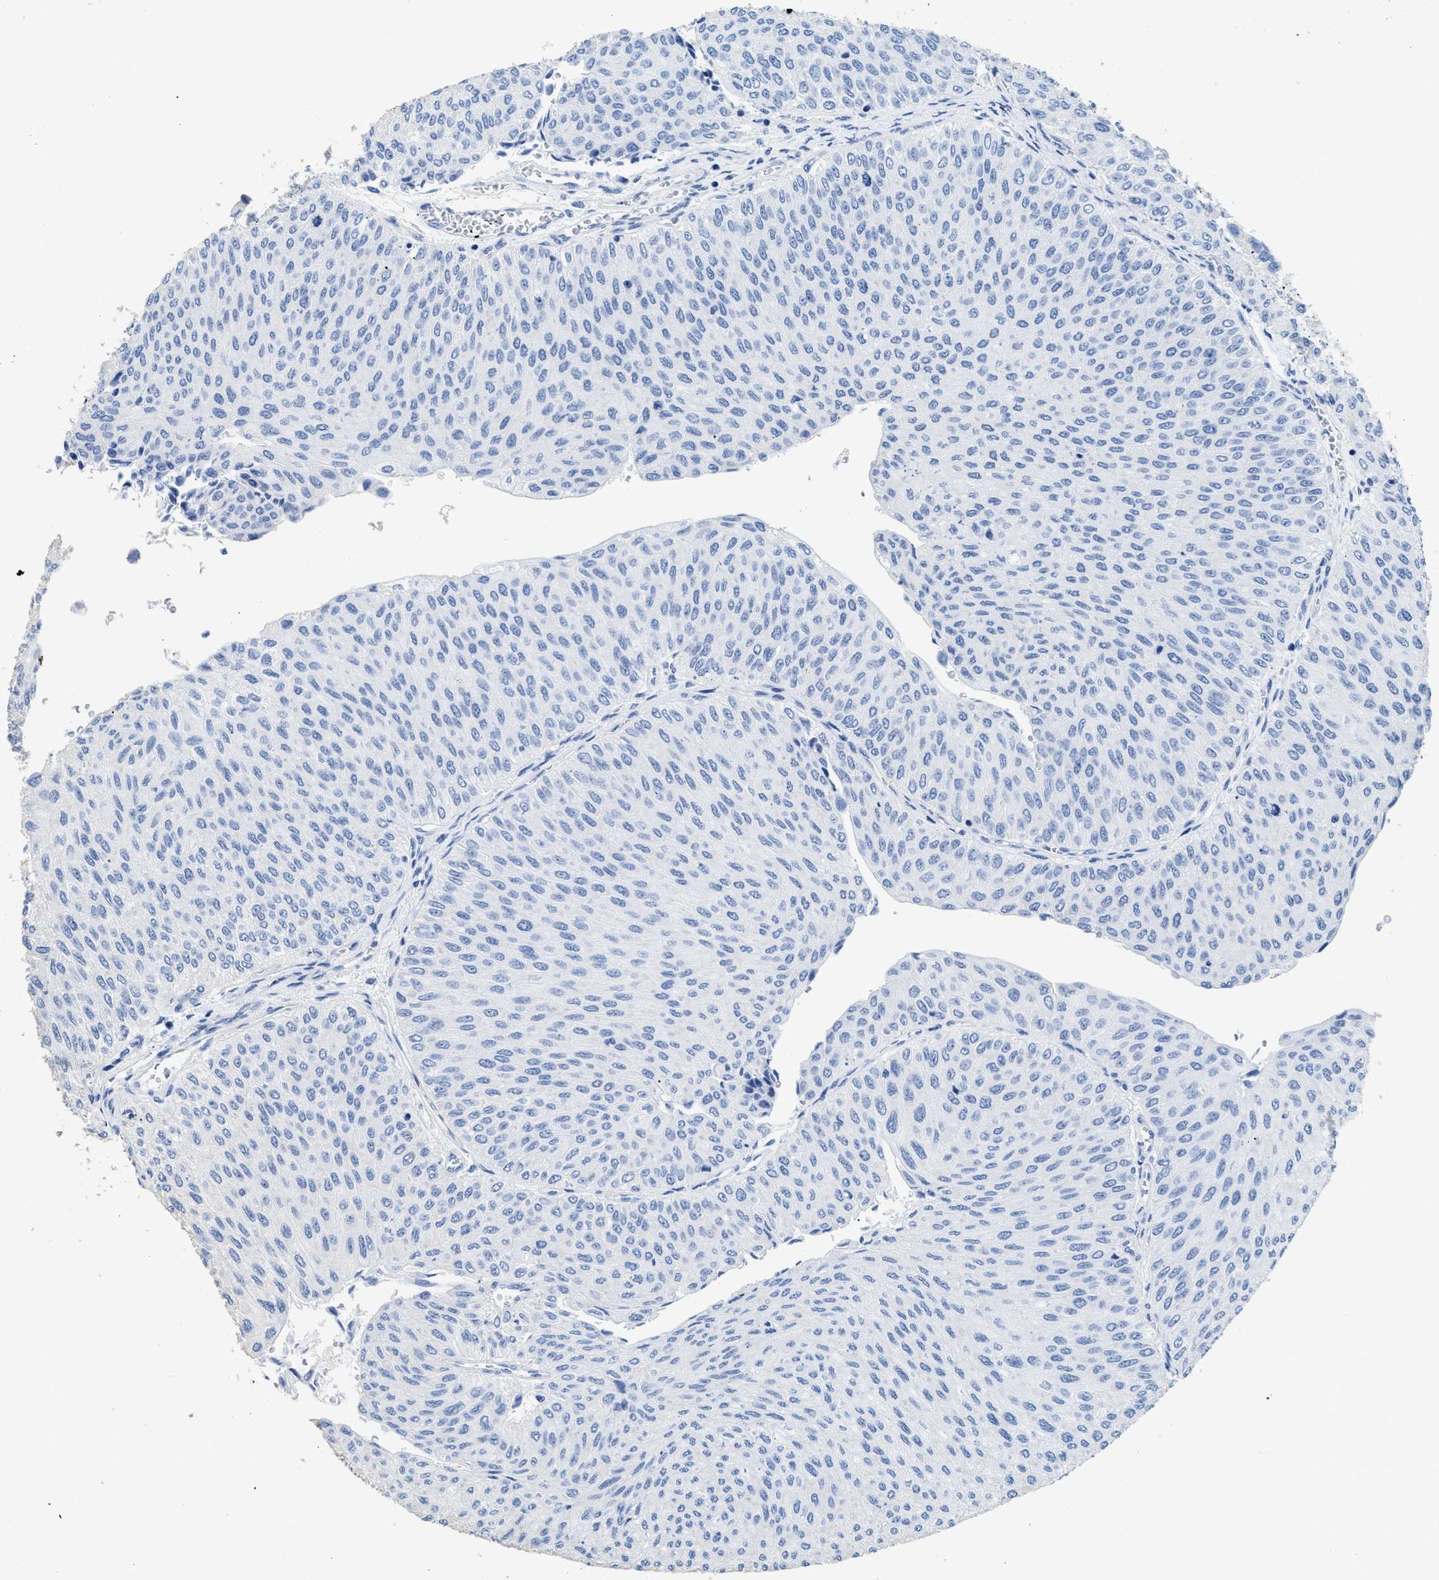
{"staining": {"intensity": "negative", "quantity": "none", "location": "none"}, "tissue": "urothelial cancer", "cell_type": "Tumor cells", "image_type": "cancer", "snomed": [{"axis": "morphology", "description": "Urothelial carcinoma, Low grade"}, {"axis": "topography", "description": "Urinary bladder"}], "caption": "Tumor cells show no significant expression in urothelial carcinoma (low-grade).", "gene": "DLC1", "patient": {"sex": "male", "age": 78}}